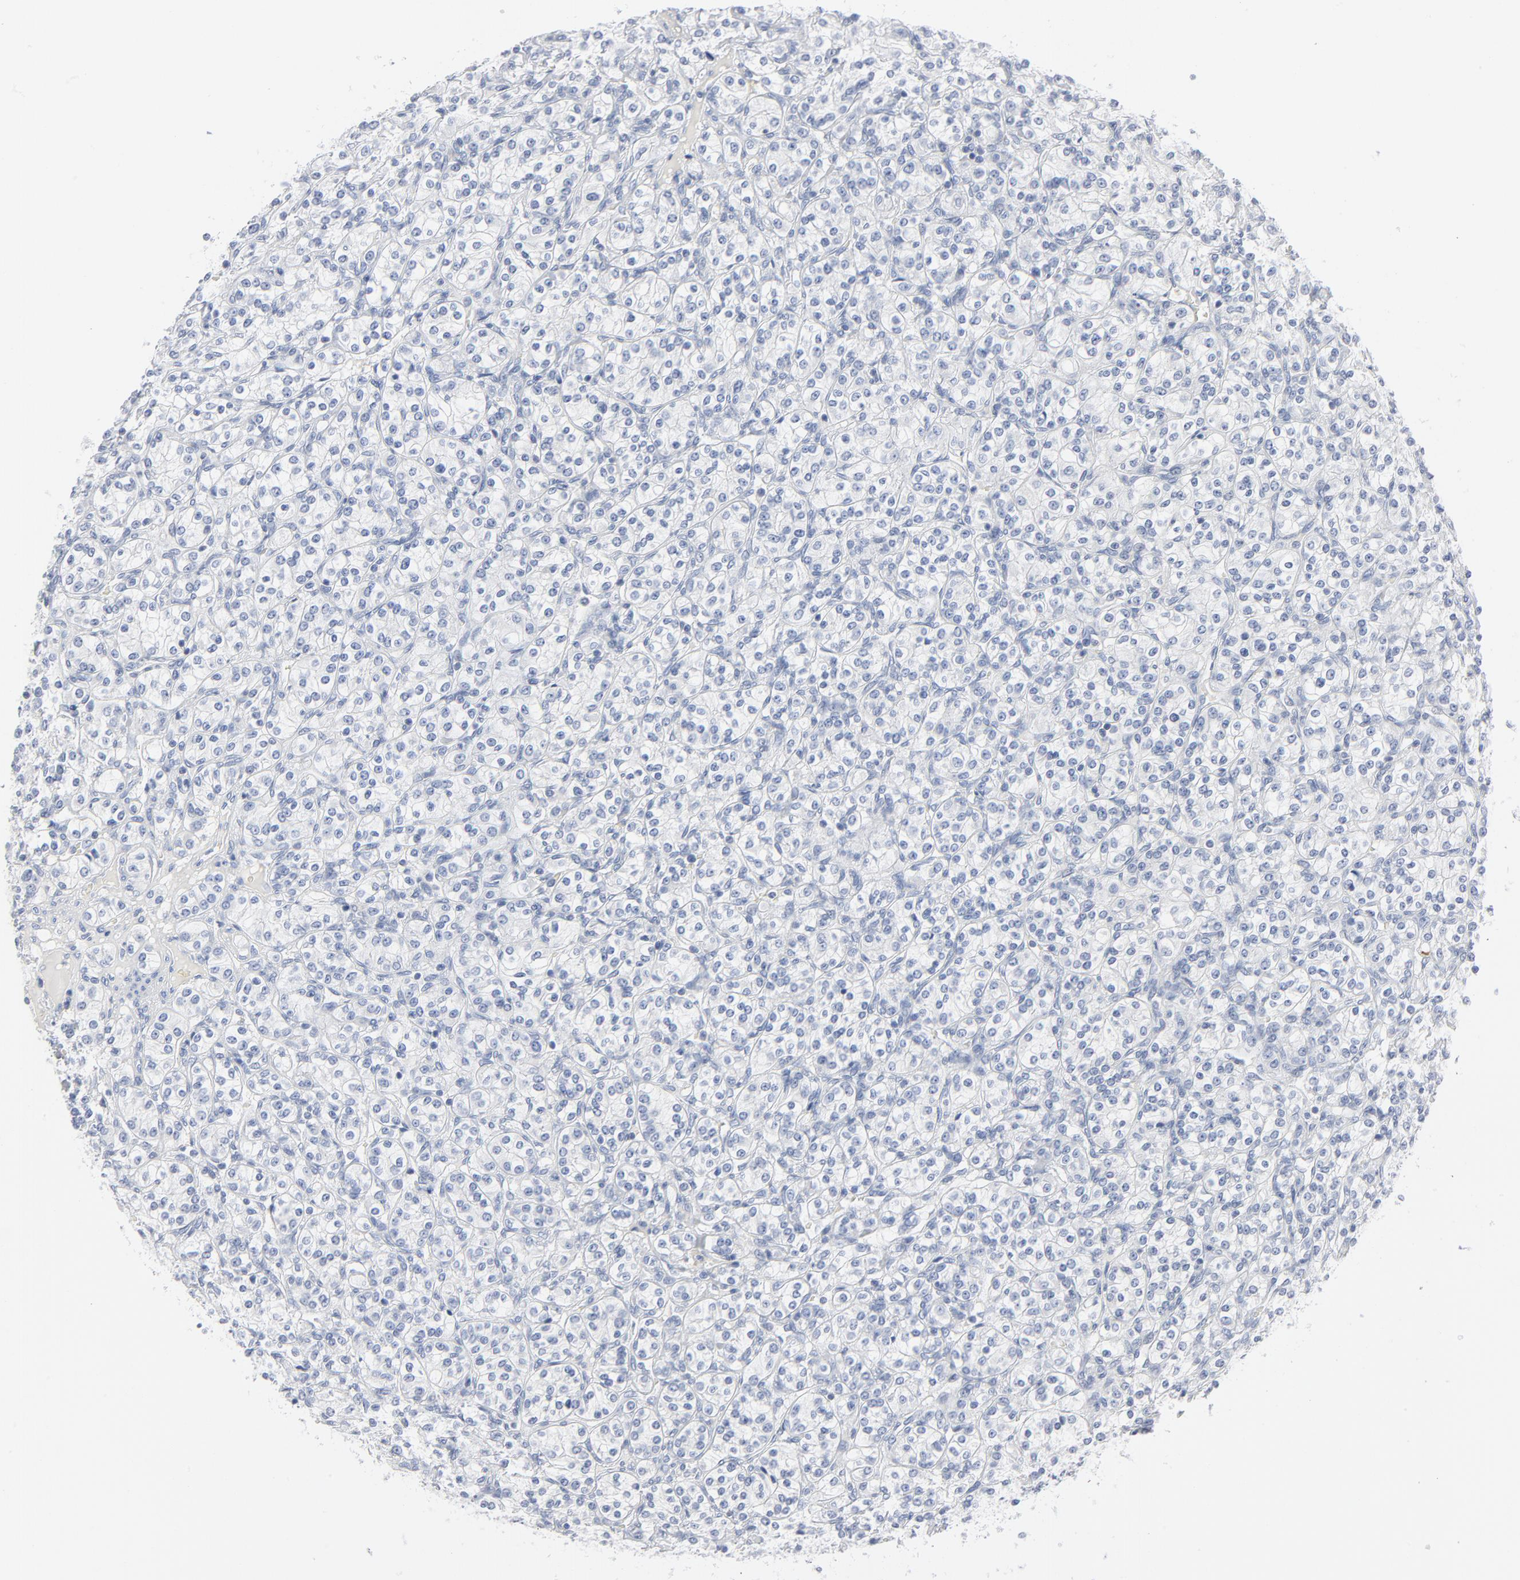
{"staining": {"intensity": "negative", "quantity": "none", "location": "none"}, "tissue": "renal cancer", "cell_type": "Tumor cells", "image_type": "cancer", "snomed": [{"axis": "morphology", "description": "Adenocarcinoma, NOS"}, {"axis": "topography", "description": "Kidney"}], "caption": "A histopathology image of human renal cancer (adenocarcinoma) is negative for staining in tumor cells.", "gene": "PTK2B", "patient": {"sex": "male", "age": 77}}